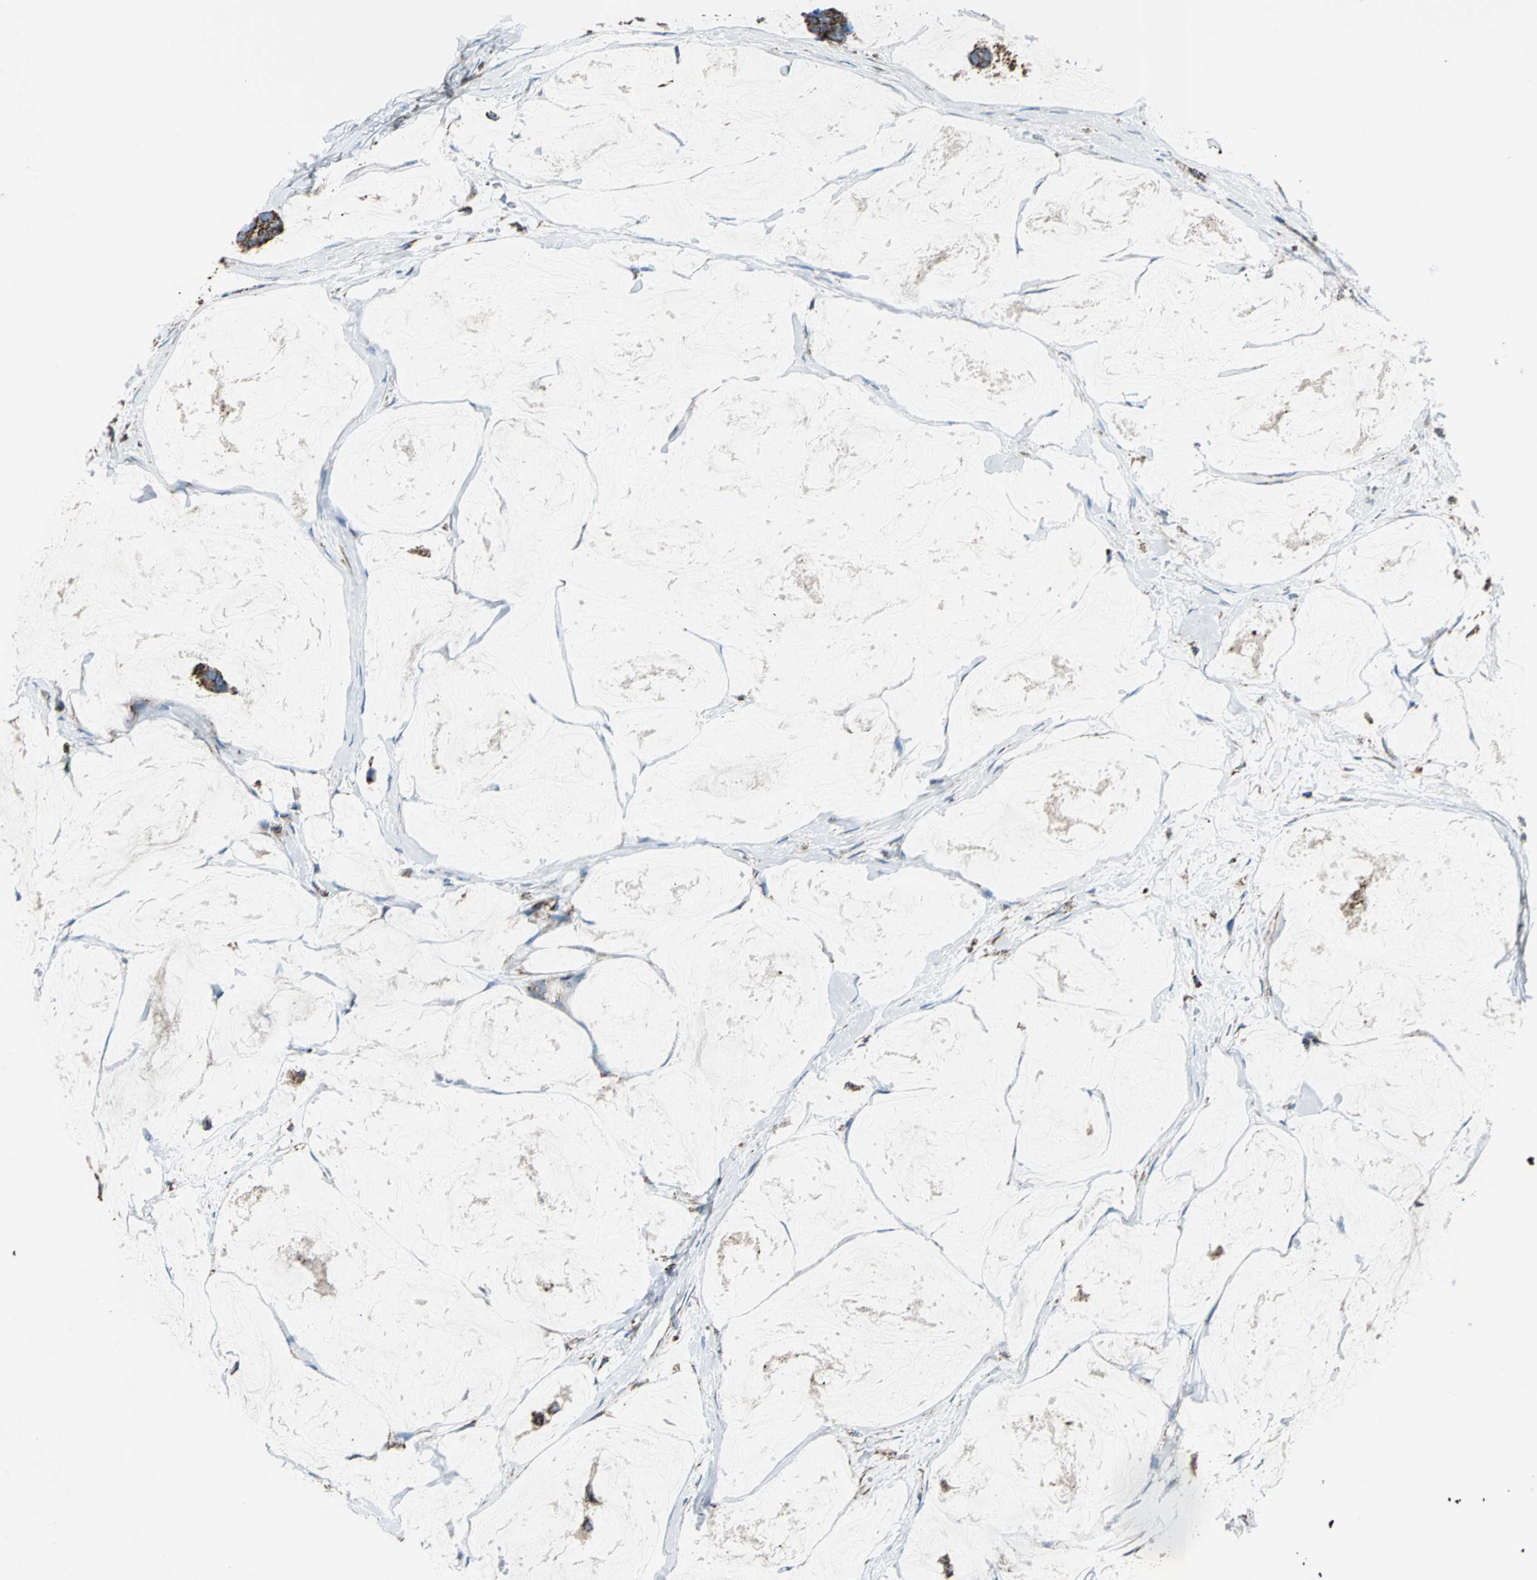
{"staining": {"intensity": "strong", "quantity": ">75%", "location": "cytoplasmic/membranous"}, "tissue": "breast cancer", "cell_type": "Tumor cells", "image_type": "cancer", "snomed": [{"axis": "morphology", "description": "Normal tissue, NOS"}, {"axis": "morphology", "description": "Duct carcinoma"}, {"axis": "topography", "description": "Breast"}], "caption": "IHC staining of invasive ductal carcinoma (breast), which reveals high levels of strong cytoplasmic/membranous staining in approximately >75% of tumor cells indicating strong cytoplasmic/membranous protein expression. The staining was performed using DAB (brown) for protein detection and nuclei were counterstained in hematoxylin (blue).", "gene": "ECH1", "patient": {"sex": "female", "age": 50}}